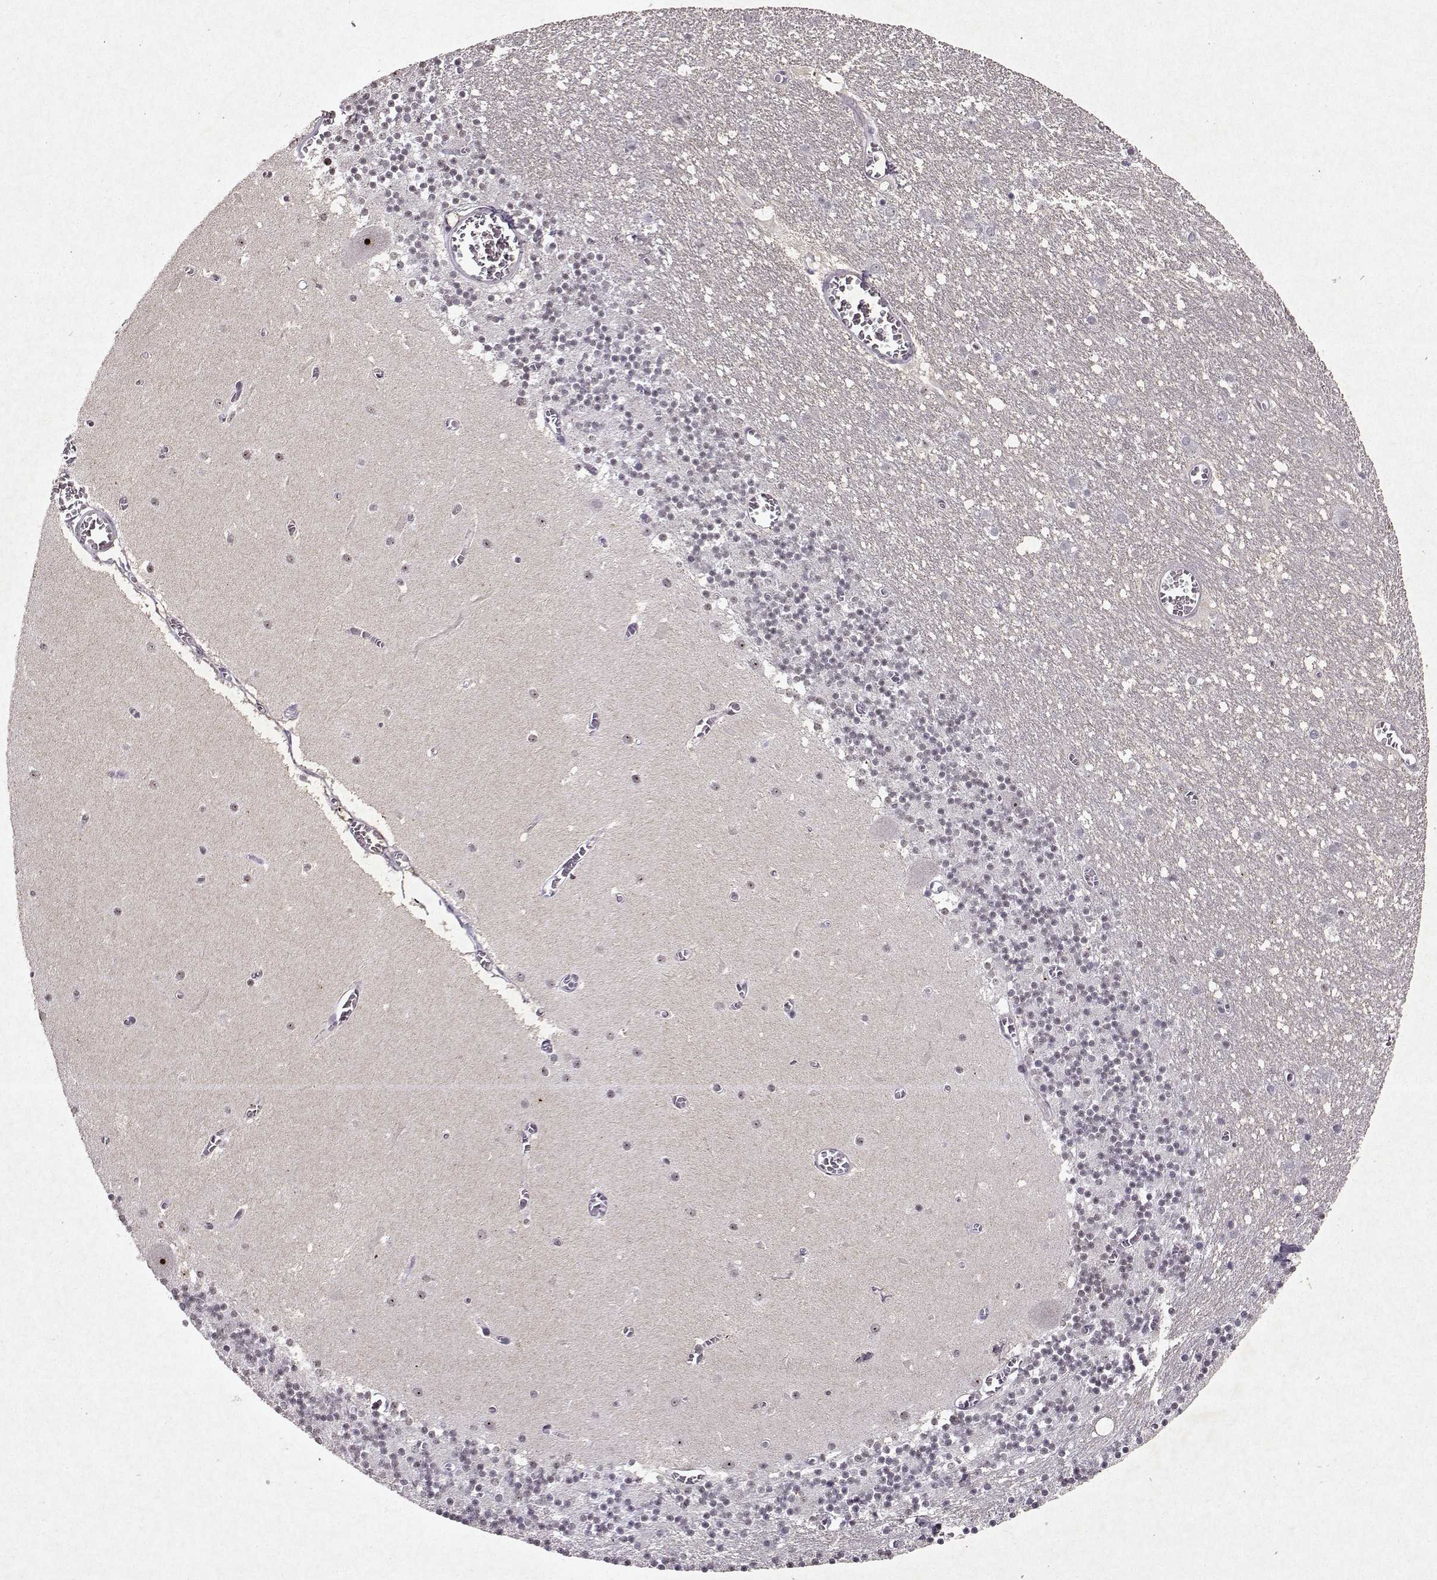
{"staining": {"intensity": "negative", "quantity": "none", "location": "none"}, "tissue": "cerebellum", "cell_type": "Cells in granular layer", "image_type": "normal", "snomed": [{"axis": "morphology", "description": "Normal tissue, NOS"}, {"axis": "topography", "description": "Cerebellum"}], "caption": "The histopathology image shows no significant positivity in cells in granular layer of cerebellum. (DAB immunohistochemistry, high magnification).", "gene": "DDX56", "patient": {"sex": "female", "age": 28}}